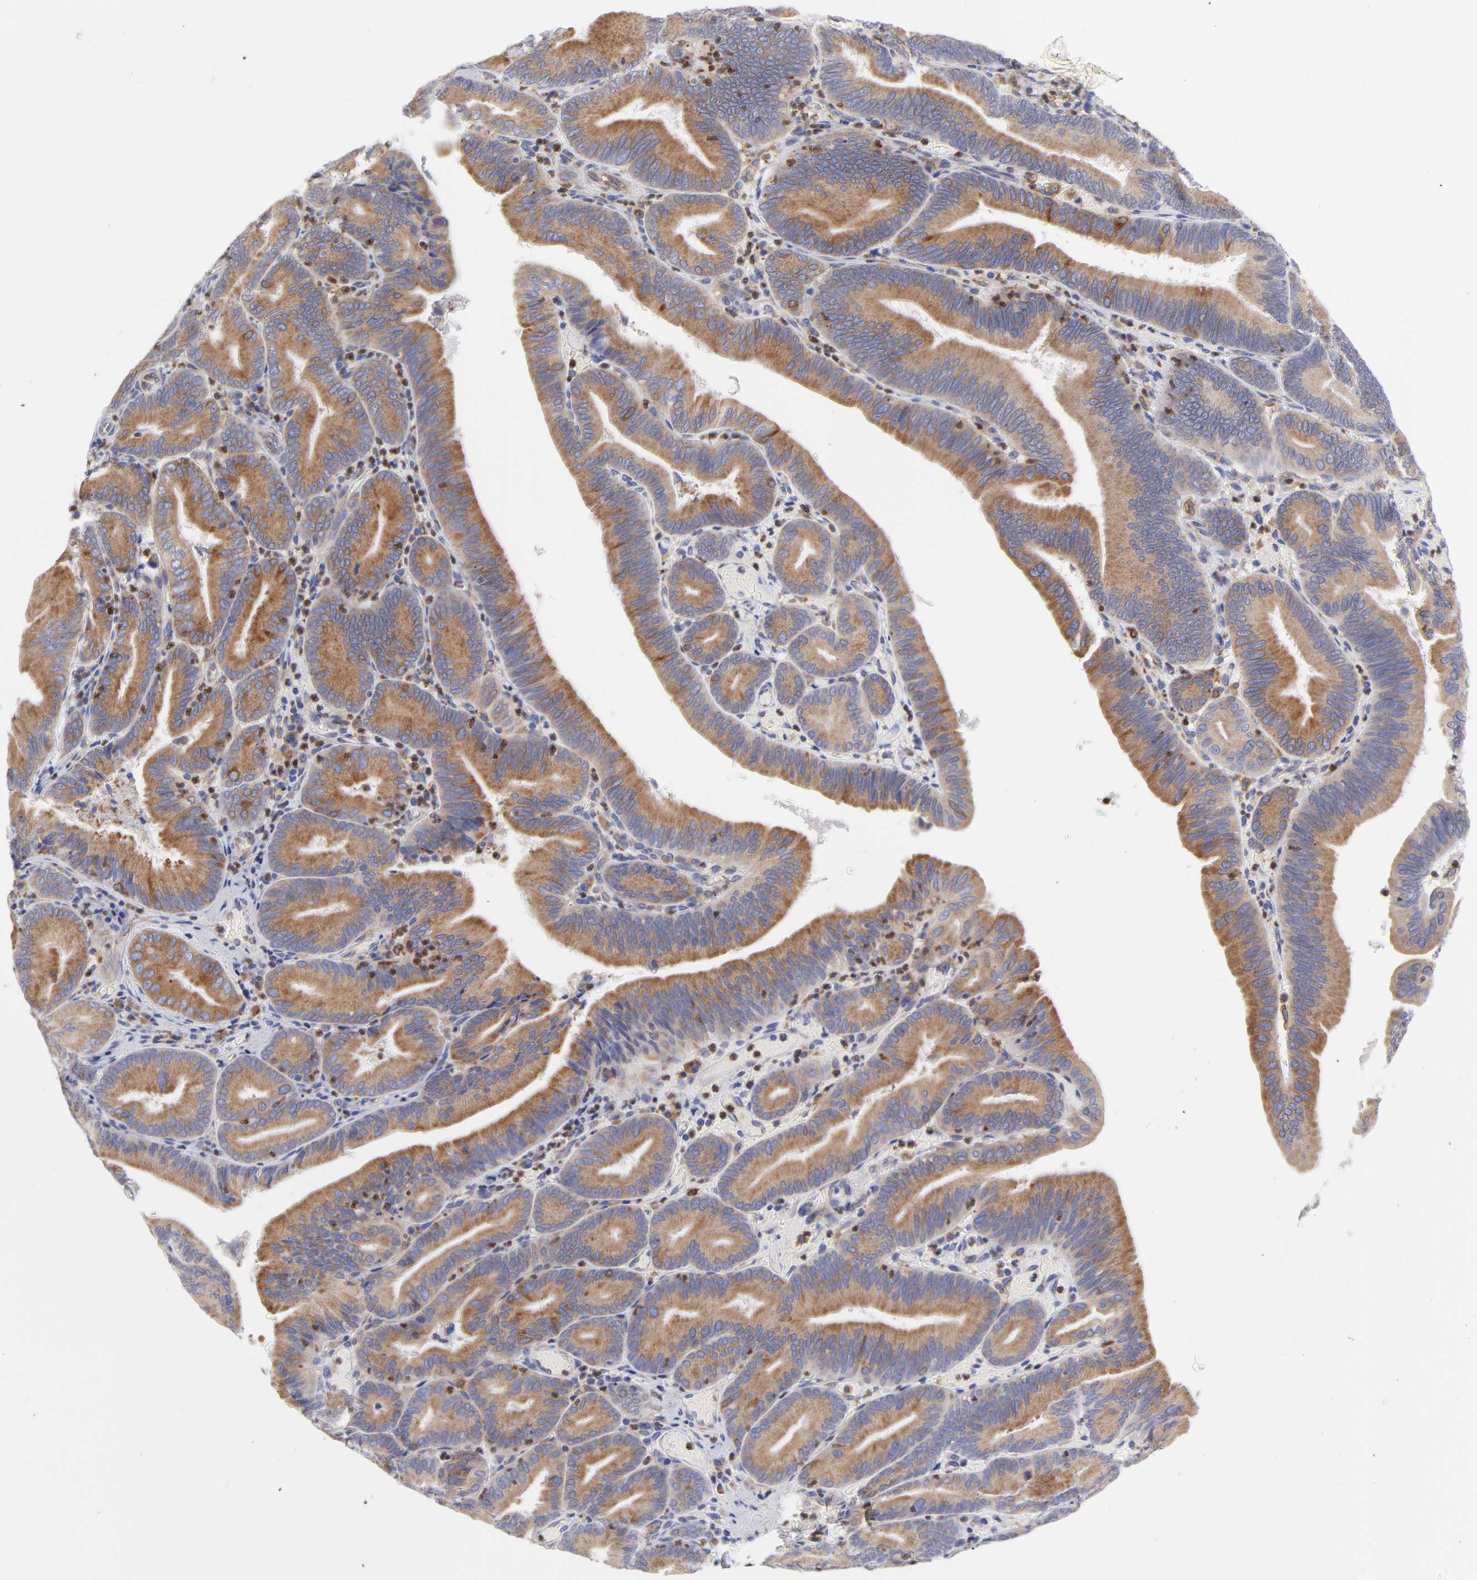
{"staining": {"intensity": "moderate", "quantity": ">75%", "location": "cytoplasmic/membranous"}, "tissue": "pancreatic cancer", "cell_type": "Tumor cells", "image_type": "cancer", "snomed": [{"axis": "morphology", "description": "Adenocarcinoma, NOS"}, {"axis": "topography", "description": "Pancreas"}], "caption": "Immunohistochemical staining of pancreatic cancer (adenocarcinoma) shows moderate cytoplasmic/membranous protein expression in about >75% of tumor cells.", "gene": "MOSPD2", "patient": {"sex": "male", "age": 82}}